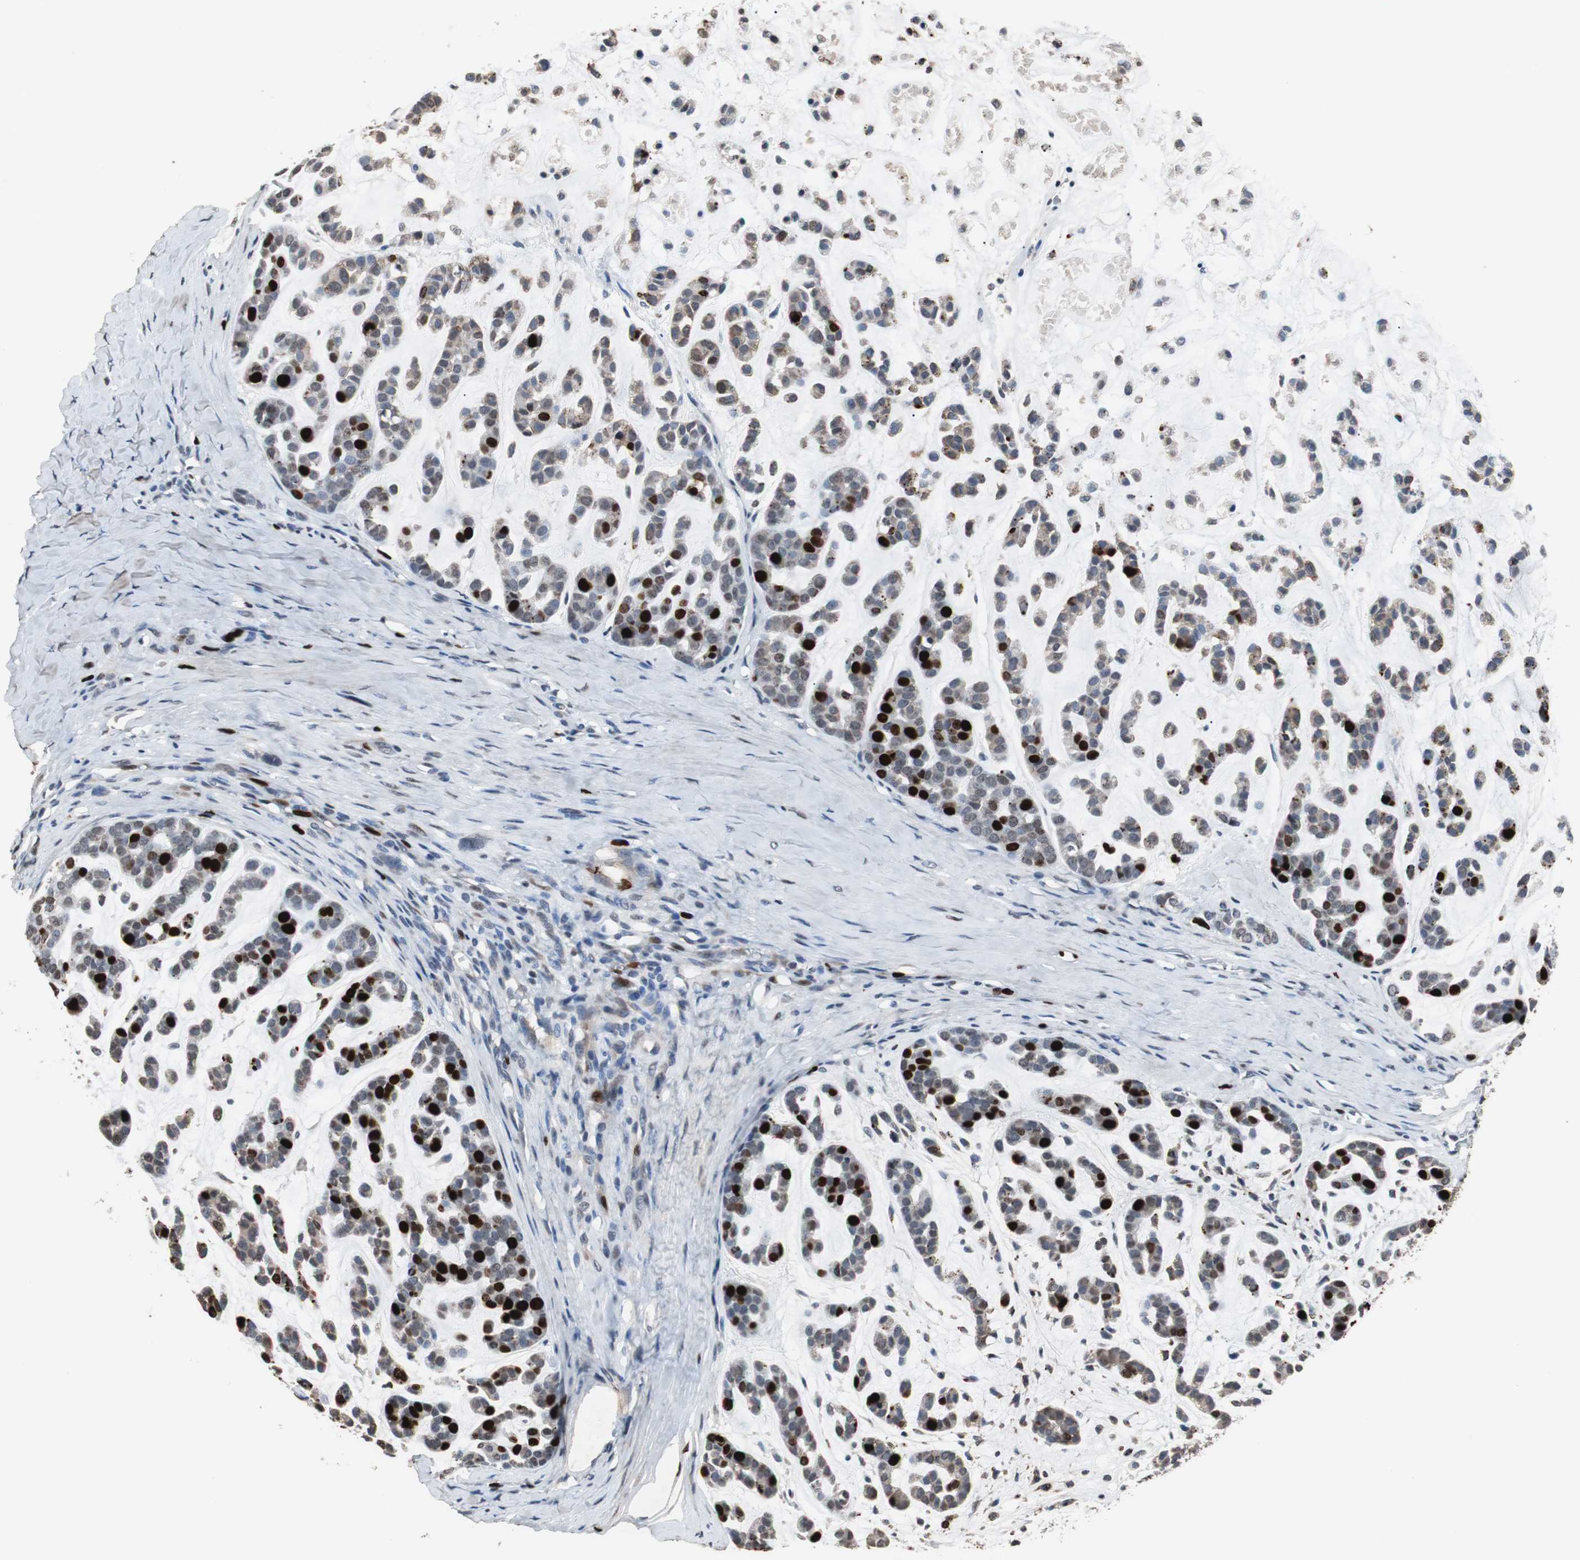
{"staining": {"intensity": "strong", "quantity": "25%-75%", "location": "cytoplasmic/membranous,nuclear"}, "tissue": "head and neck cancer", "cell_type": "Tumor cells", "image_type": "cancer", "snomed": [{"axis": "morphology", "description": "Adenocarcinoma, NOS"}, {"axis": "morphology", "description": "Adenoma, NOS"}, {"axis": "topography", "description": "Head-Neck"}], "caption": "This micrograph demonstrates immunohistochemistry staining of head and neck cancer (adenocarcinoma), with high strong cytoplasmic/membranous and nuclear expression in about 25%-75% of tumor cells.", "gene": "TOP2A", "patient": {"sex": "female", "age": 55}}